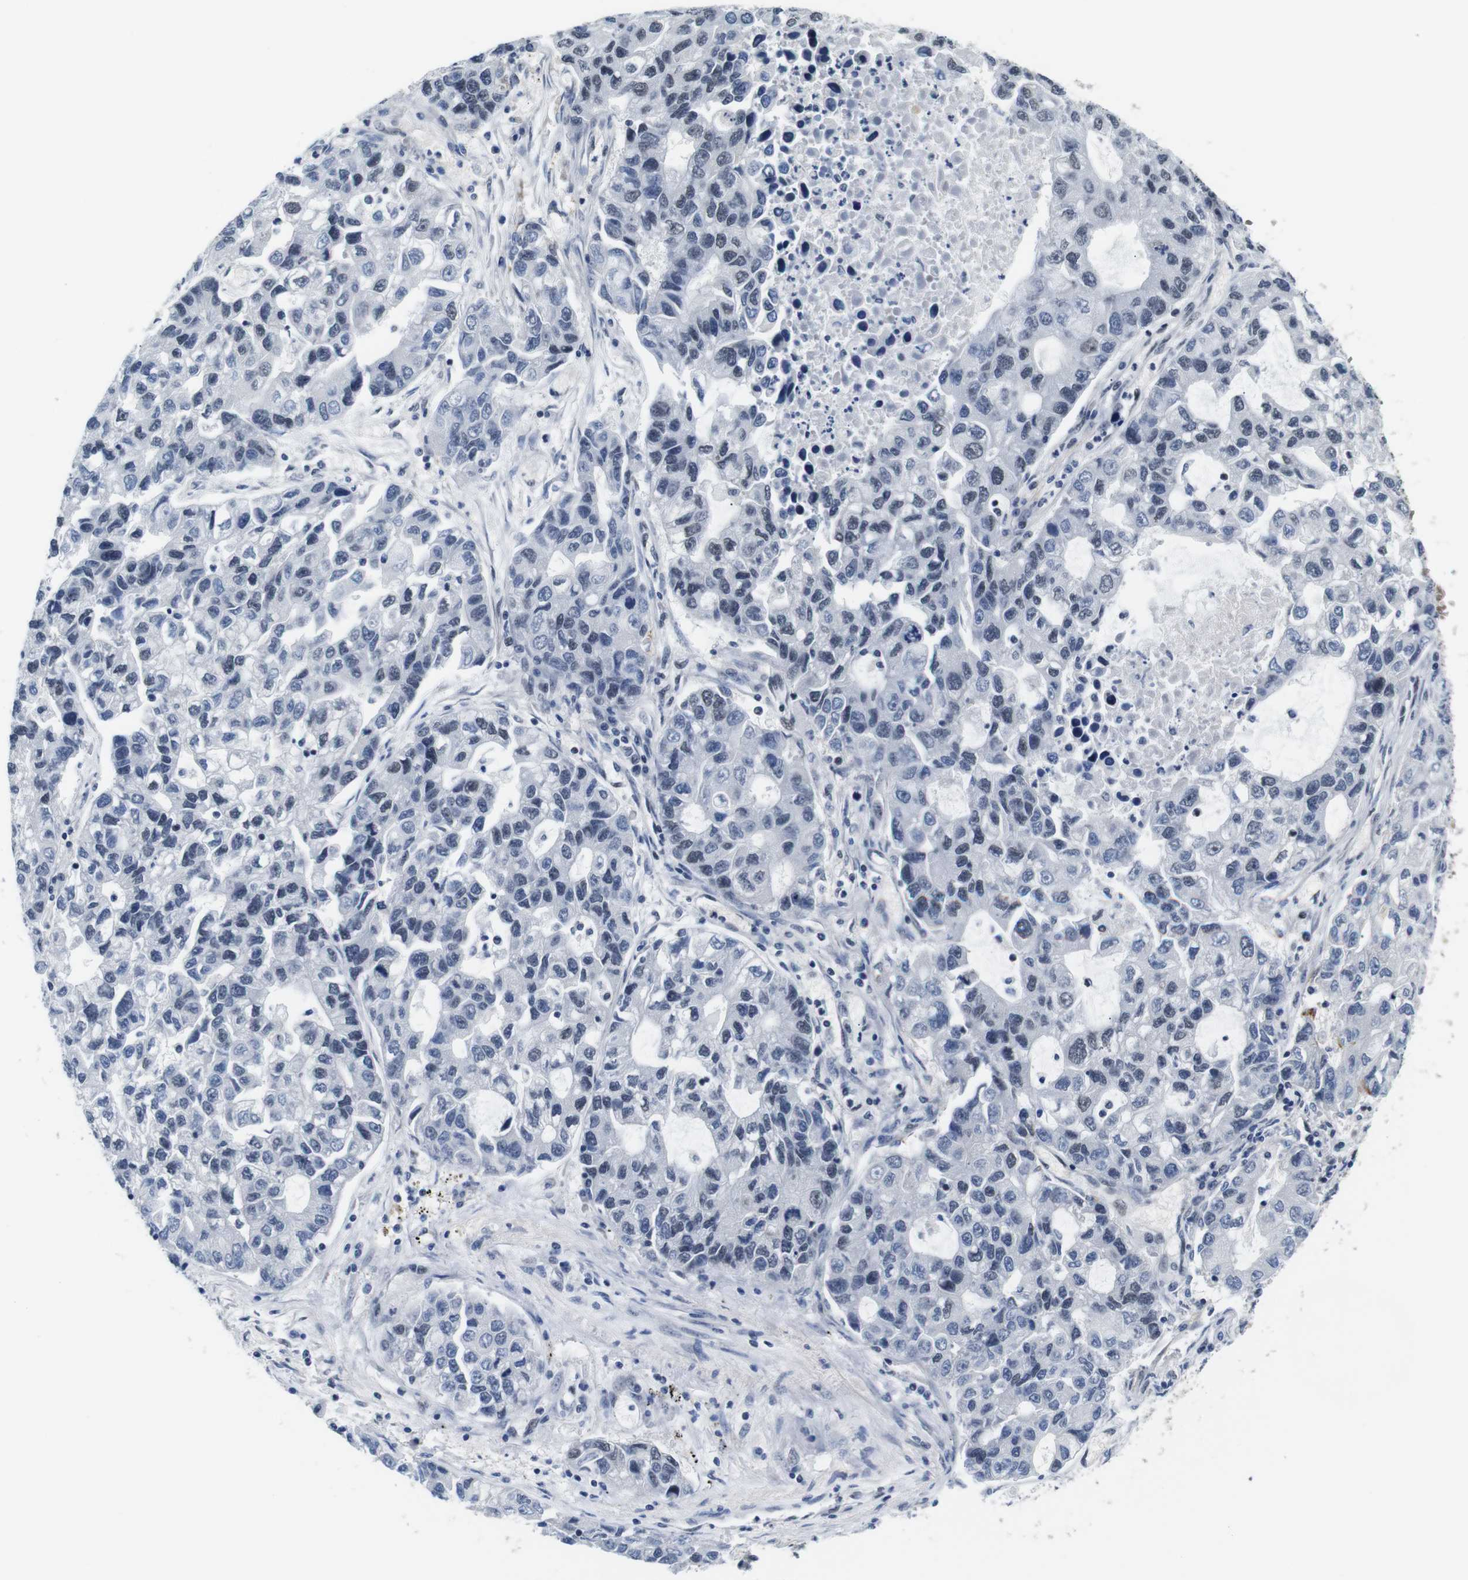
{"staining": {"intensity": "negative", "quantity": "none", "location": "none"}, "tissue": "lung cancer", "cell_type": "Tumor cells", "image_type": "cancer", "snomed": [{"axis": "morphology", "description": "Adenocarcinoma, NOS"}, {"axis": "topography", "description": "Lung"}], "caption": "Immunohistochemistry (IHC) histopathology image of lung adenocarcinoma stained for a protein (brown), which reveals no staining in tumor cells. (DAB (3,3'-diaminobenzidine) IHC with hematoxylin counter stain).", "gene": "ILDR2", "patient": {"sex": "female", "age": 51}}